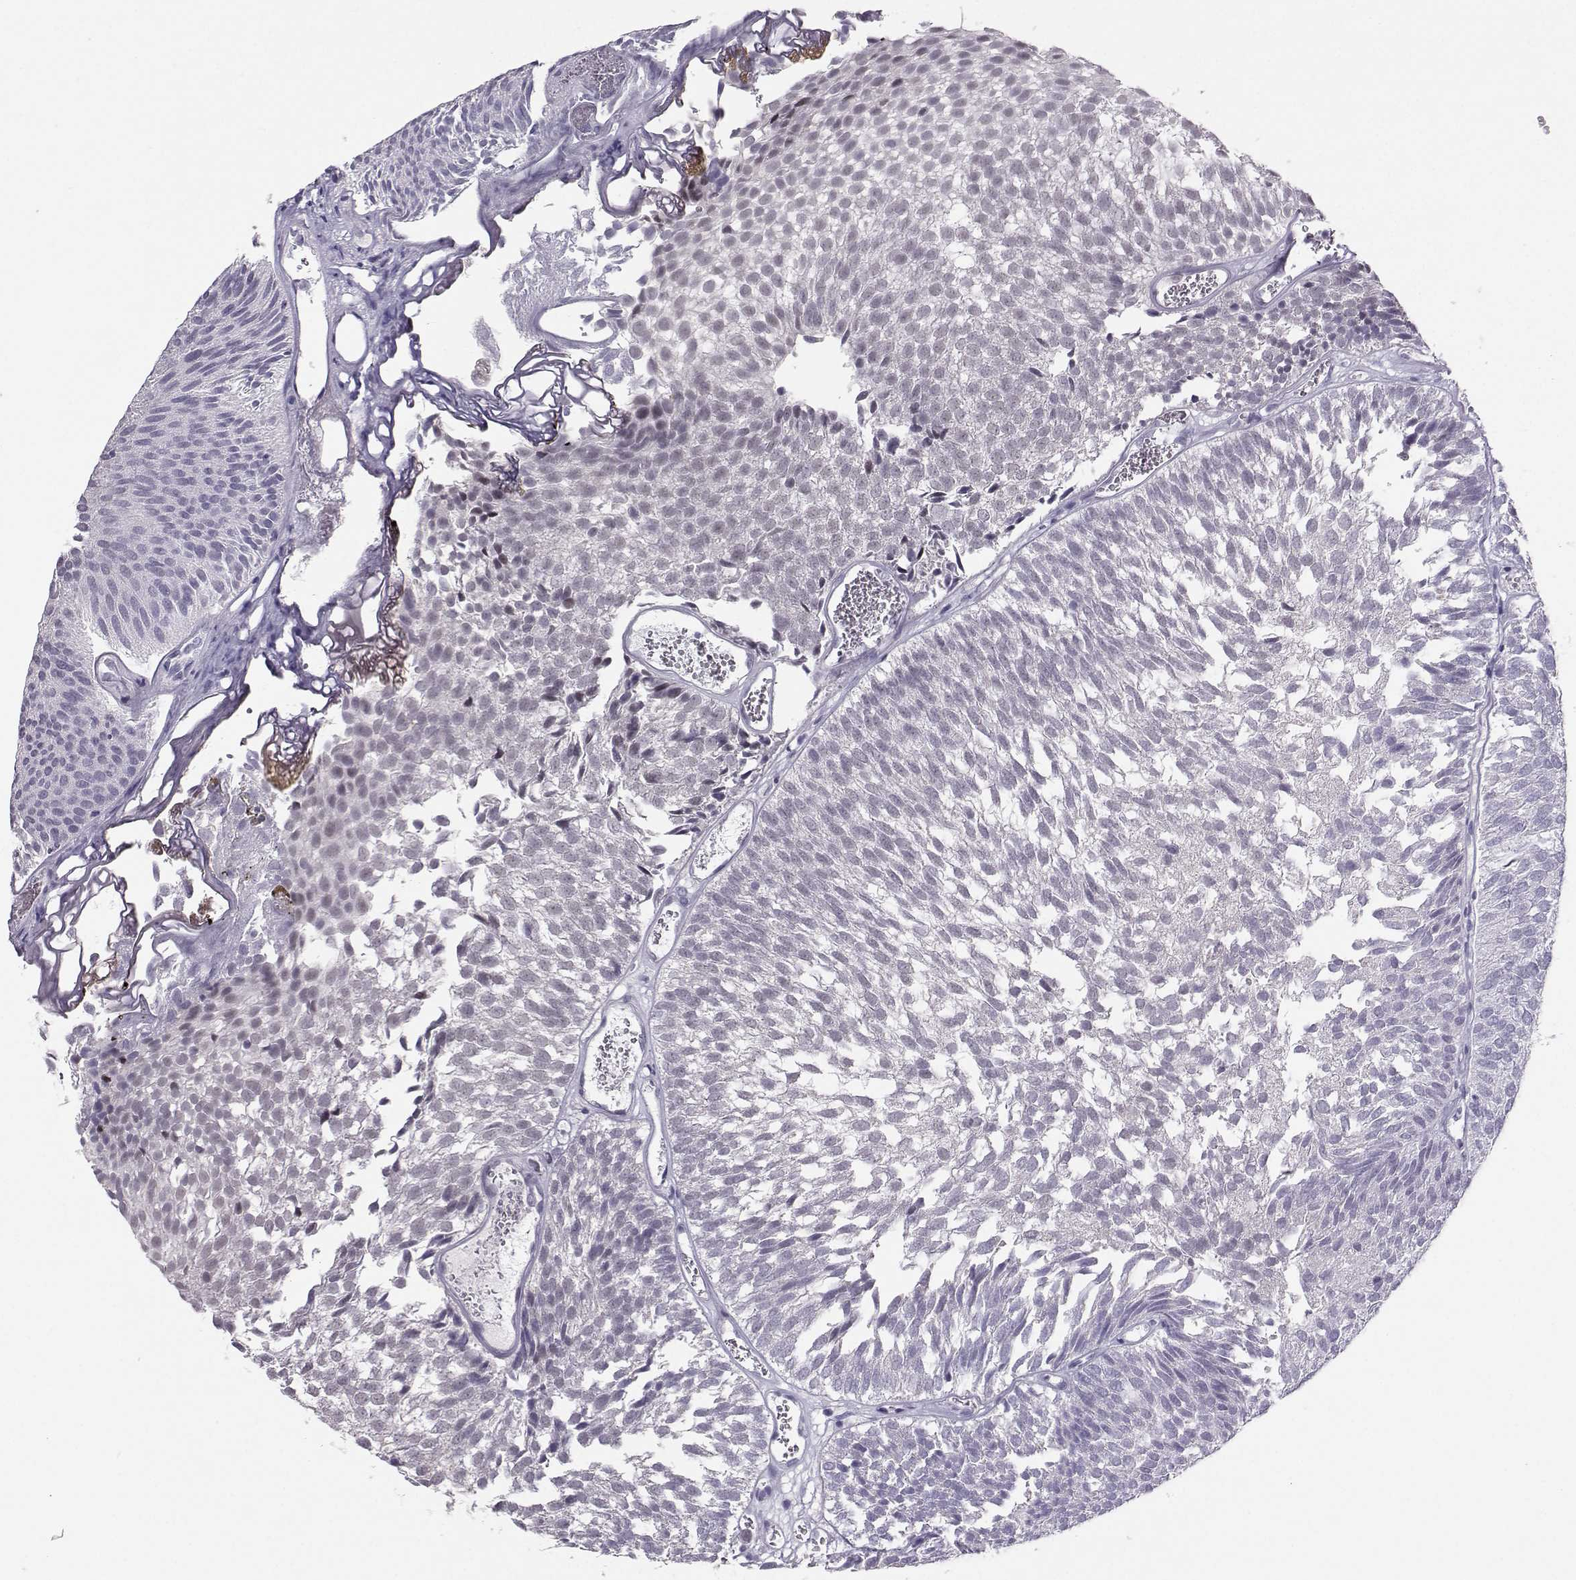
{"staining": {"intensity": "negative", "quantity": "none", "location": "none"}, "tissue": "urothelial cancer", "cell_type": "Tumor cells", "image_type": "cancer", "snomed": [{"axis": "morphology", "description": "Urothelial carcinoma, Low grade"}, {"axis": "topography", "description": "Urinary bladder"}], "caption": "The IHC image has no significant staining in tumor cells of urothelial carcinoma (low-grade) tissue.", "gene": "DNAAF1", "patient": {"sex": "male", "age": 52}}